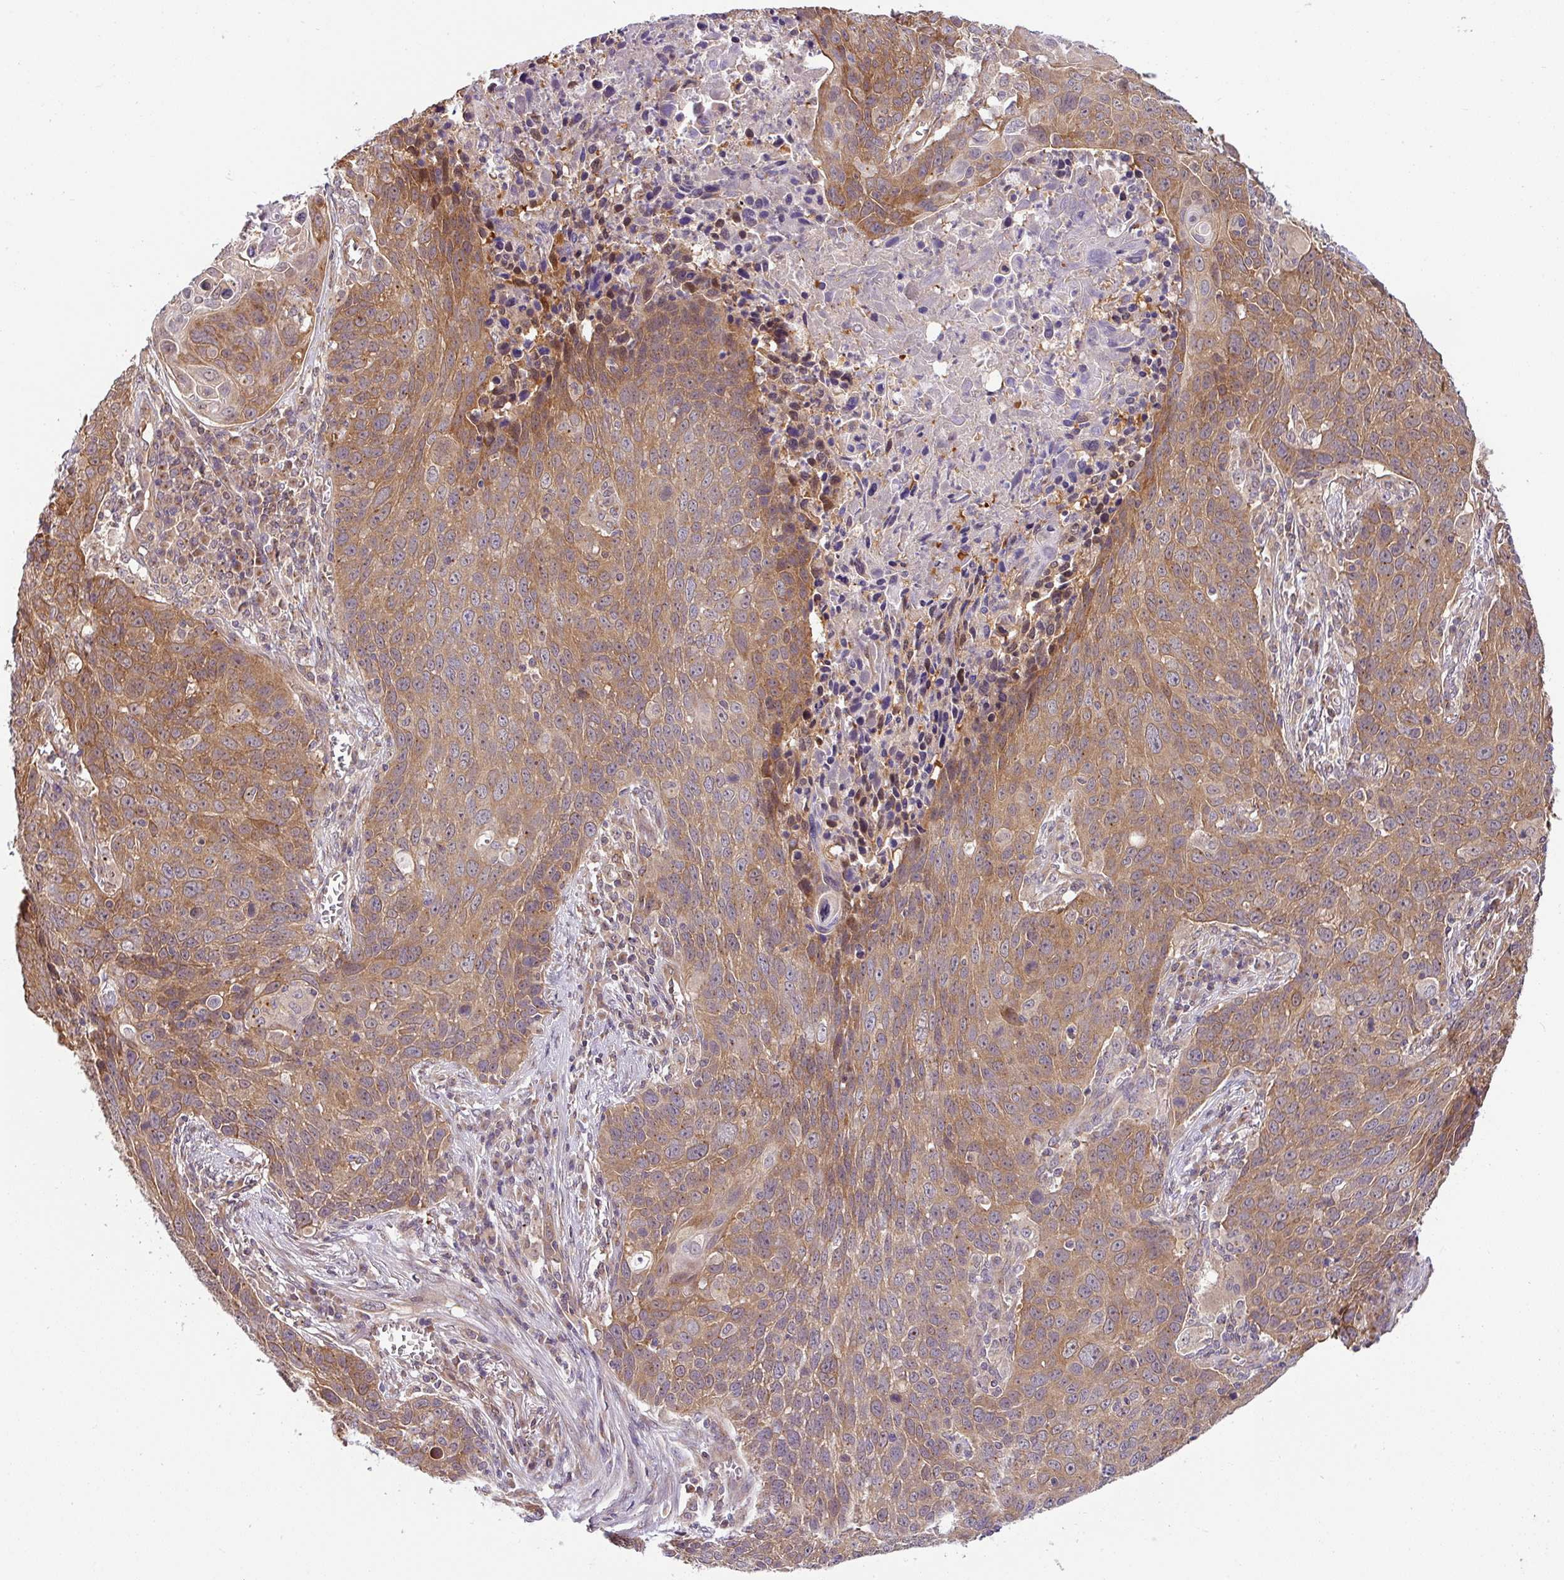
{"staining": {"intensity": "moderate", "quantity": ">75%", "location": "cytoplasmic/membranous"}, "tissue": "lung cancer", "cell_type": "Tumor cells", "image_type": "cancer", "snomed": [{"axis": "morphology", "description": "Squamous cell carcinoma, NOS"}, {"axis": "topography", "description": "Lung"}], "caption": "Immunohistochemistry (IHC) histopathology image of lung cancer (squamous cell carcinoma) stained for a protein (brown), which demonstrates medium levels of moderate cytoplasmic/membranous staining in approximately >75% of tumor cells.", "gene": "SHB", "patient": {"sex": "male", "age": 78}}